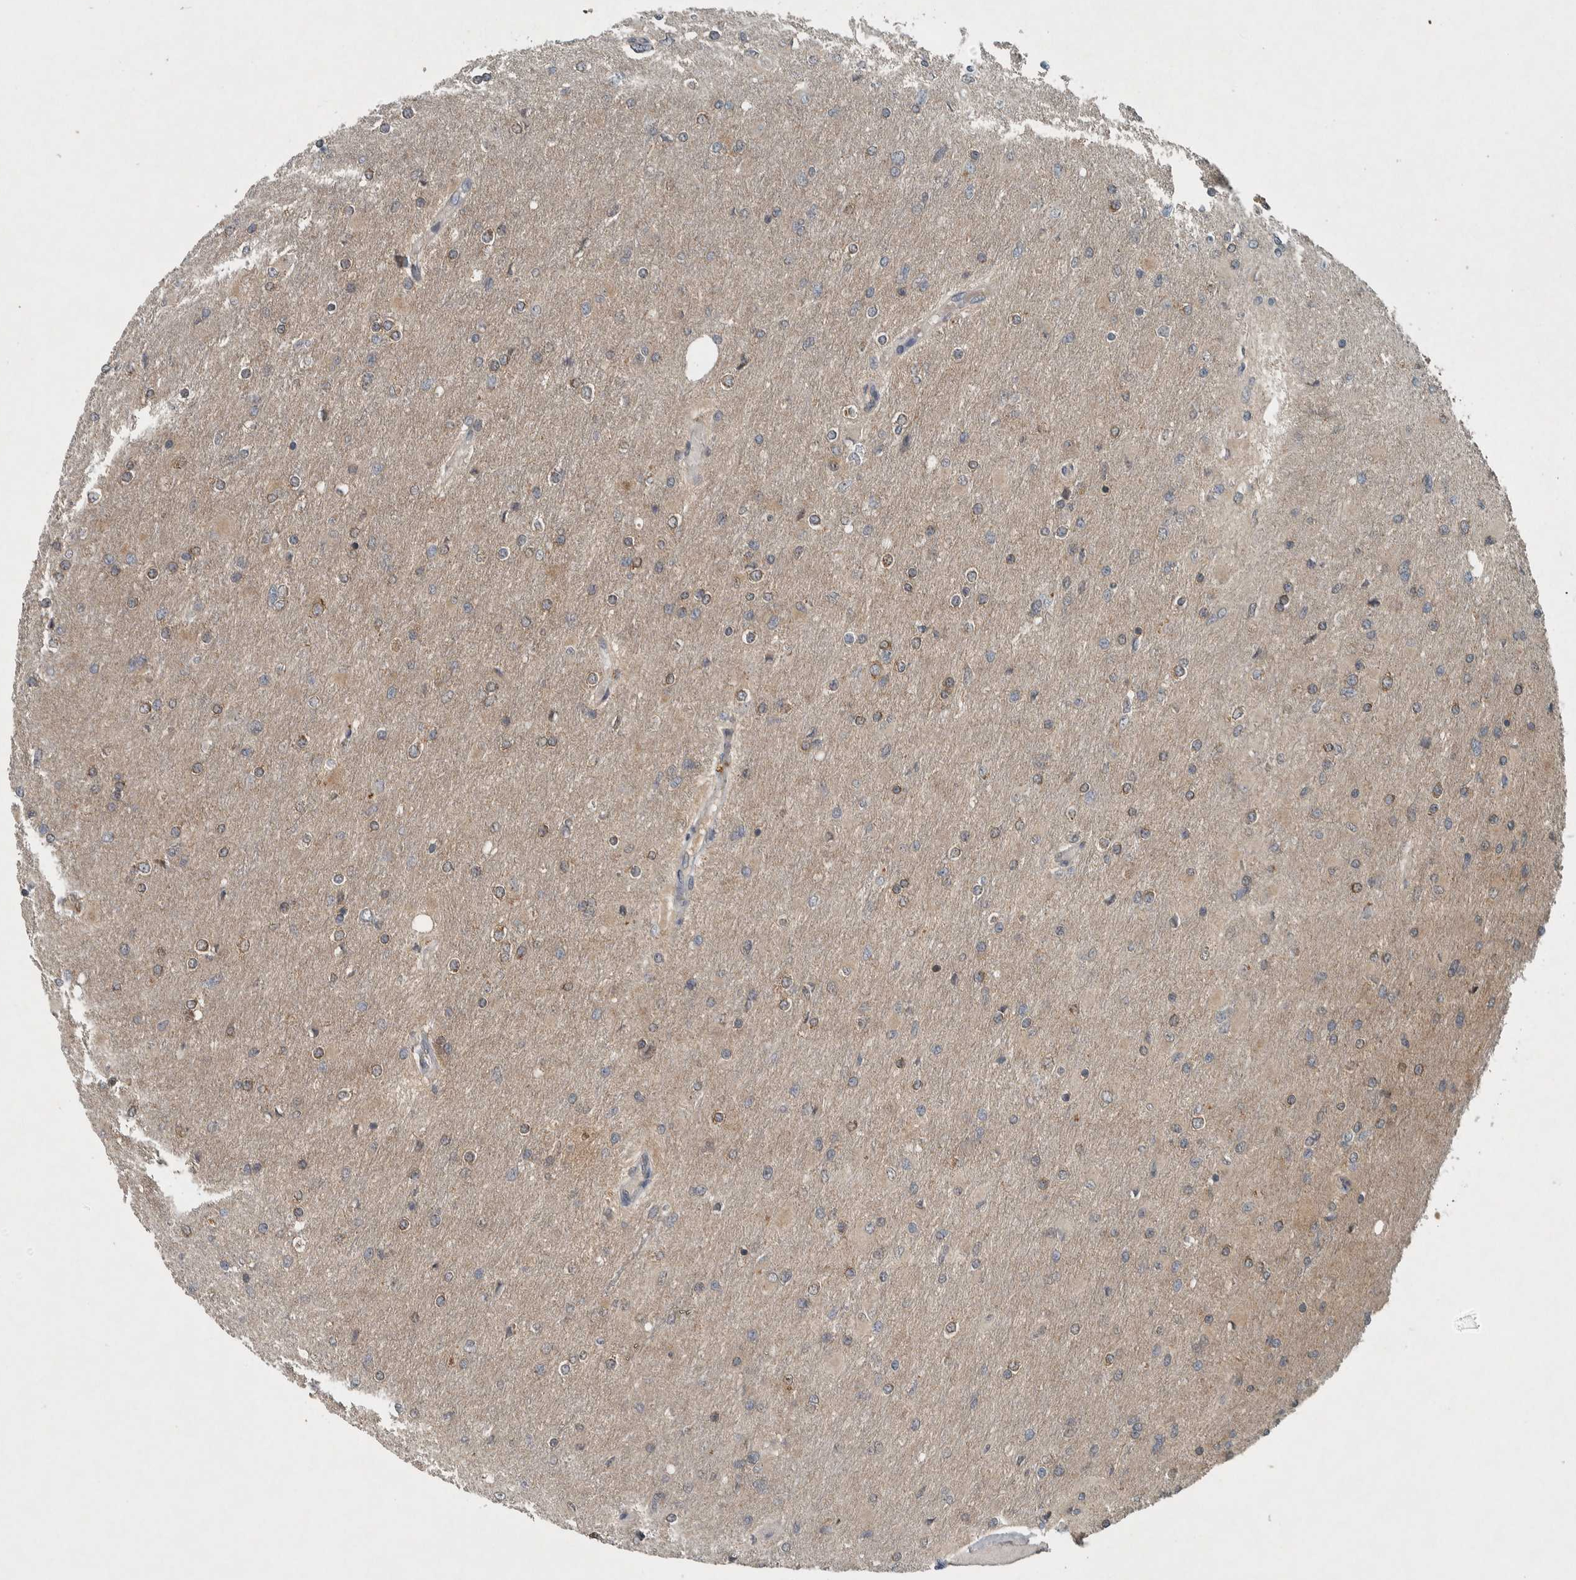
{"staining": {"intensity": "weak", "quantity": "25%-75%", "location": "cytoplasmic/membranous"}, "tissue": "glioma", "cell_type": "Tumor cells", "image_type": "cancer", "snomed": [{"axis": "morphology", "description": "Glioma, malignant, High grade"}, {"axis": "topography", "description": "Cerebral cortex"}], "caption": "The photomicrograph shows staining of glioma, revealing weak cytoplasmic/membranous protein positivity (brown color) within tumor cells. The staining was performed using DAB (3,3'-diaminobenzidine) to visualize the protein expression in brown, while the nuclei were stained in blue with hematoxylin (Magnification: 20x).", "gene": "CLCN2", "patient": {"sex": "female", "age": 36}}